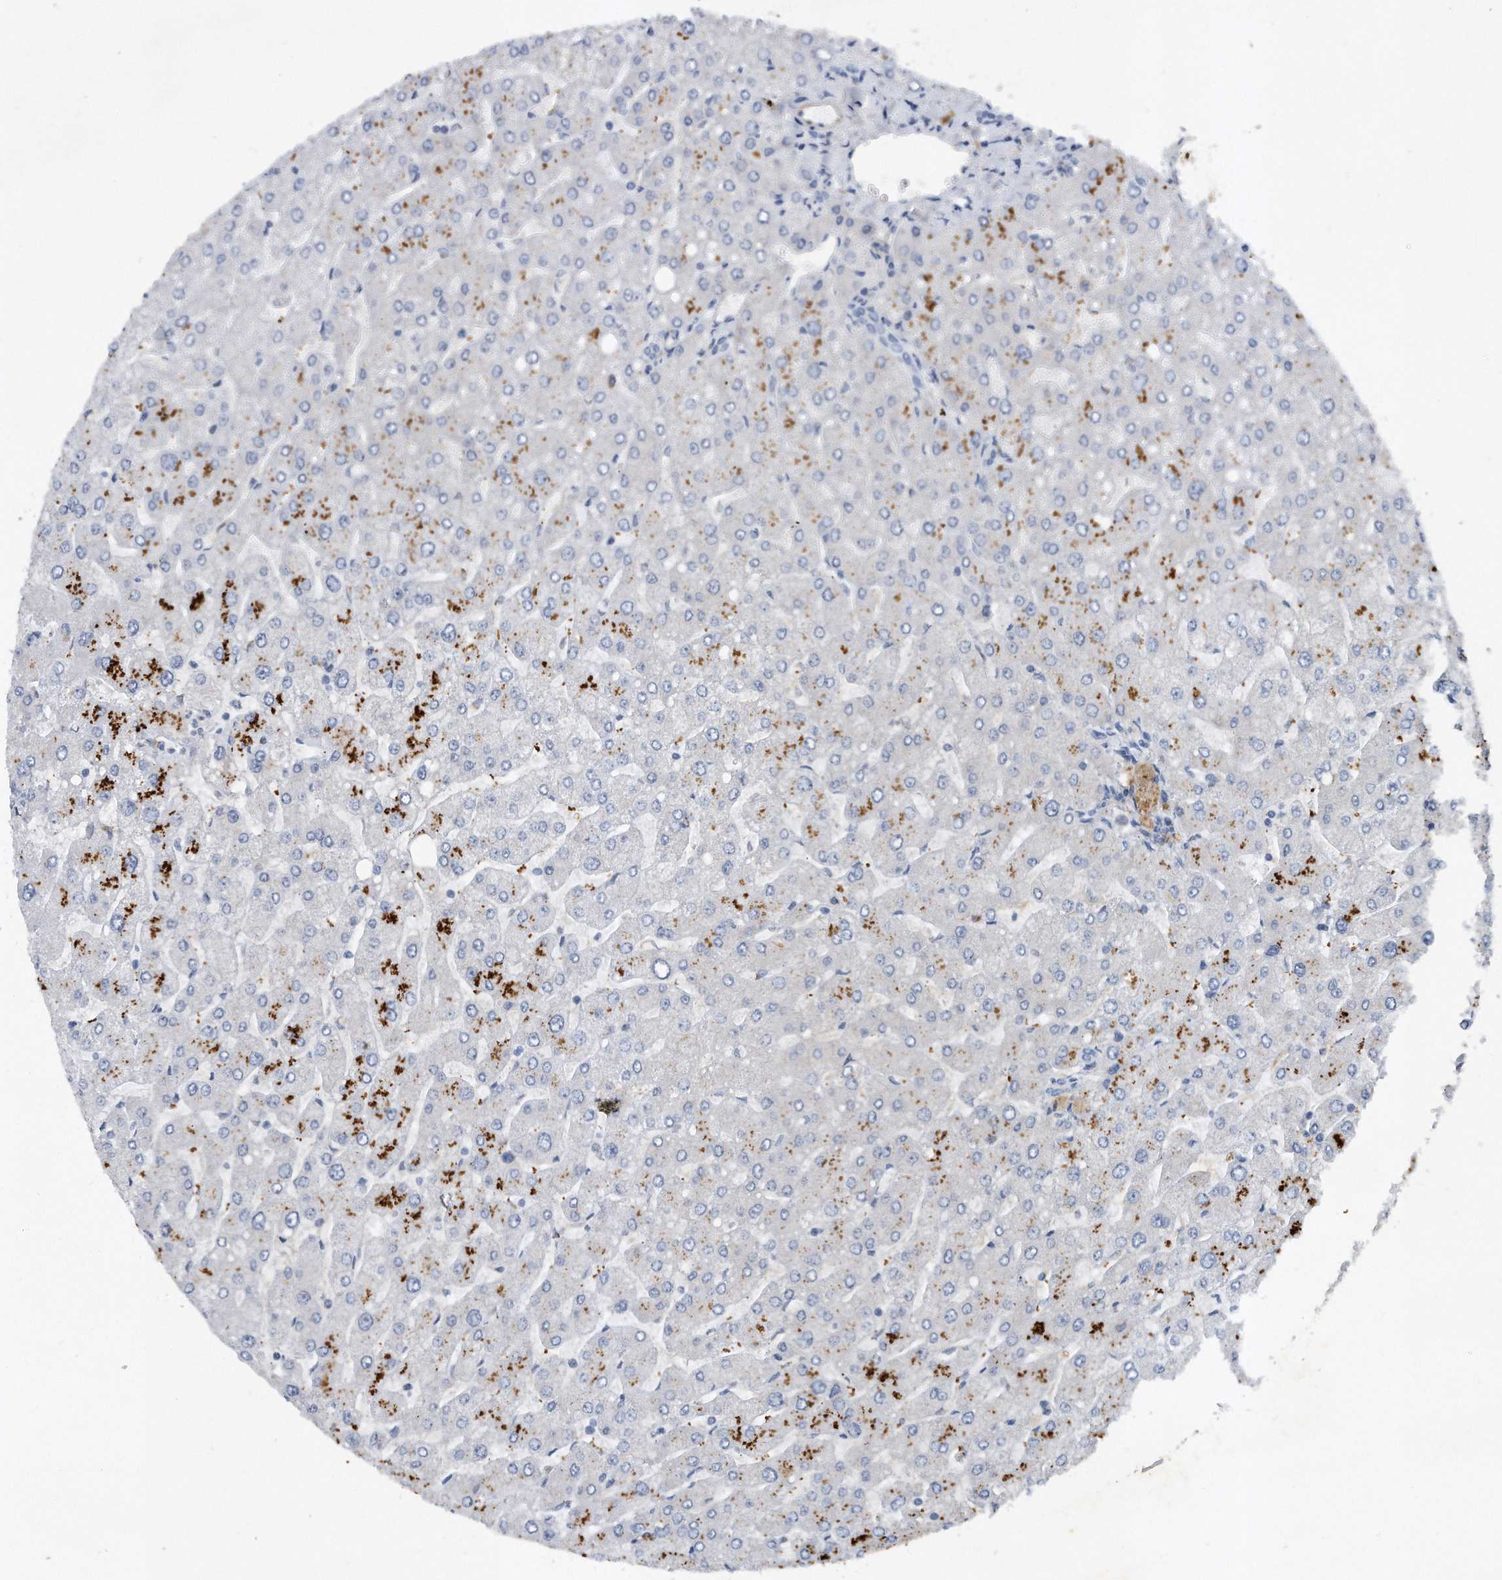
{"staining": {"intensity": "negative", "quantity": "none", "location": "none"}, "tissue": "liver", "cell_type": "Cholangiocytes", "image_type": "normal", "snomed": [{"axis": "morphology", "description": "Normal tissue, NOS"}, {"axis": "topography", "description": "Liver"}], "caption": "Cholangiocytes are negative for protein expression in normal human liver. (Brightfield microscopy of DAB IHC at high magnification).", "gene": "TP53INP1", "patient": {"sex": "male", "age": 55}}